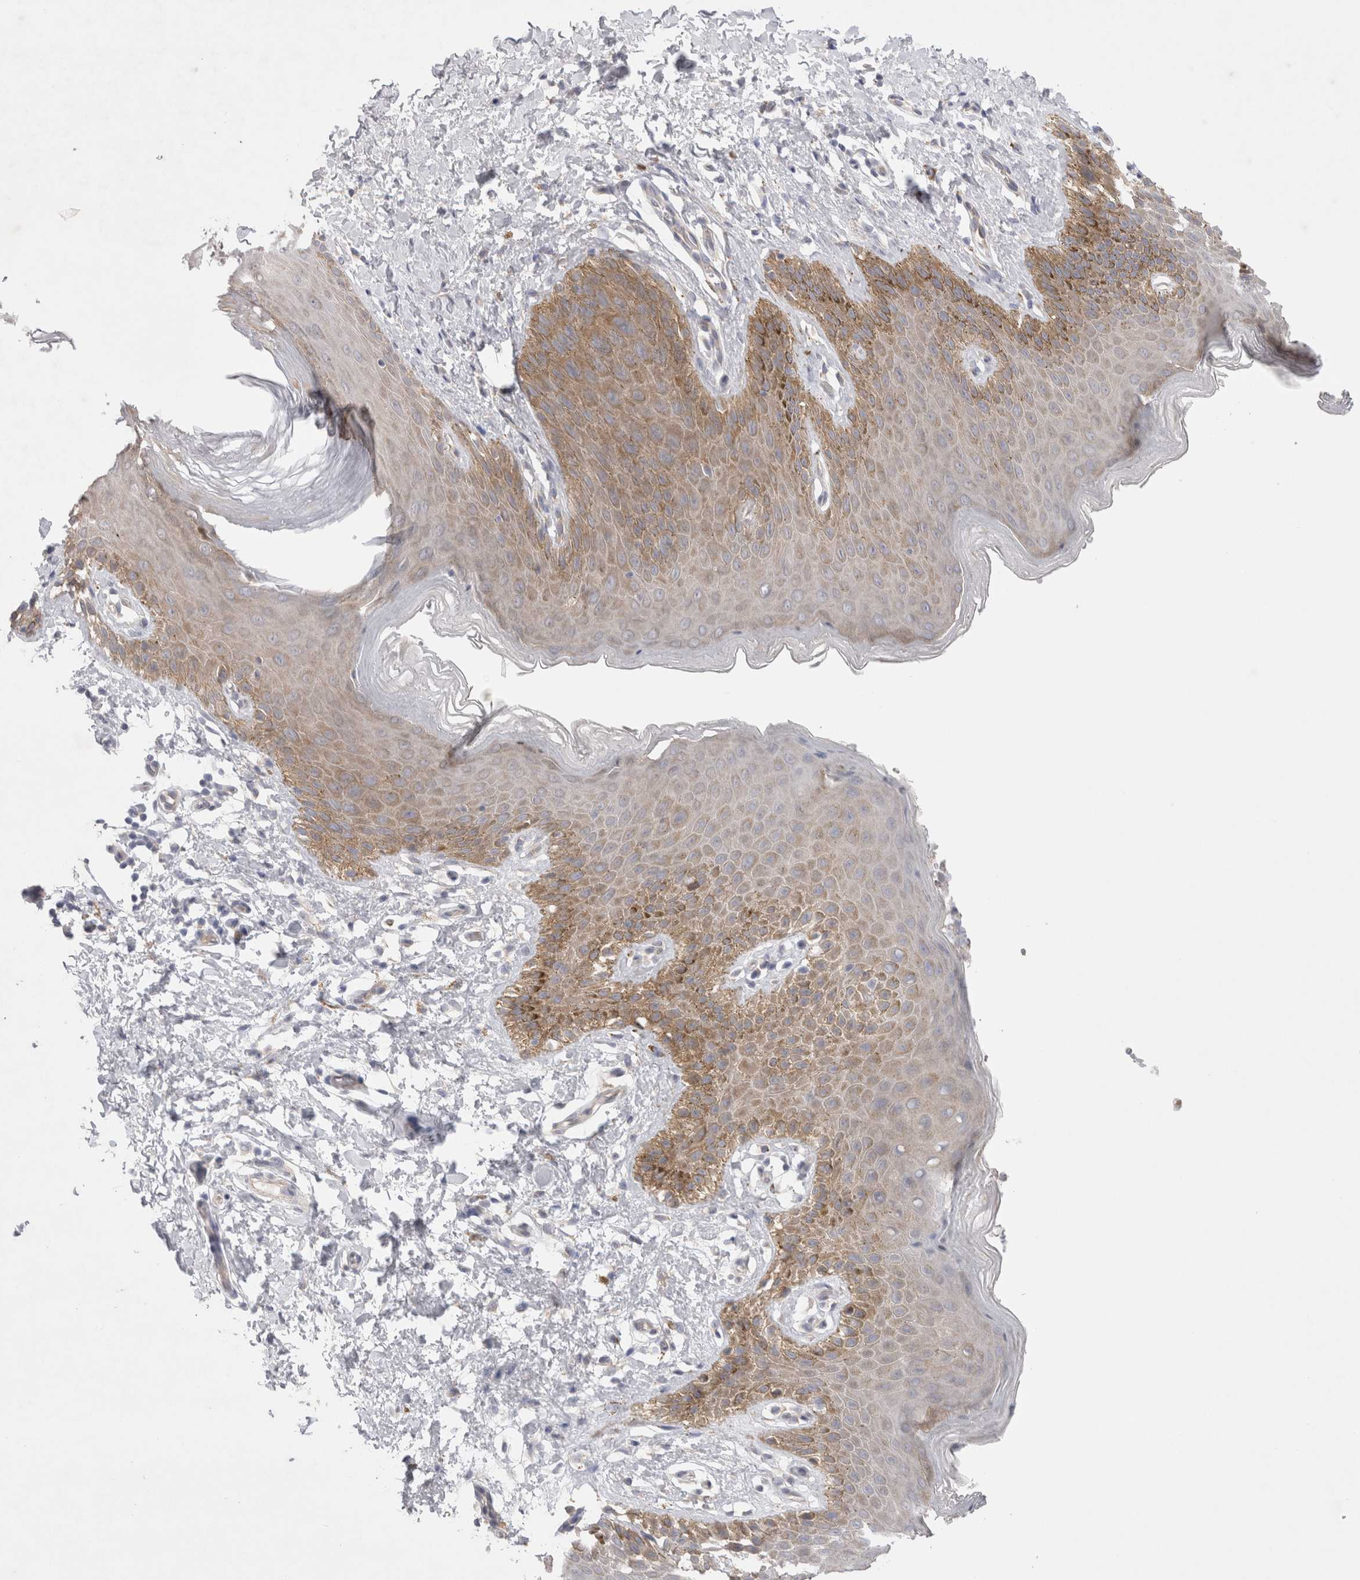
{"staining": {"intensity": "moderate", "quantity": "25%-75%", "location": "cytoplasmic/membranous"}, "tissue": "skin", "cell_type": "Epidermal cells", "image_type": "normal", "snomed": [{"axis": "morphology", "description": "Normal tissue, NOS"}, {"axis": "topography", "description": "Anal"}, {"axis": "topography", "description": "Peripheral nerve tissue"}], "caption": "A medium amount of moderate cytoplasmic/membranous positivity is present in about 25%-75% of epidermal cells in normal skin. (DAB (3,3'-diaminobenzidine) = brown stain, brightfield microscopy at high magnification).", "gene": "WIPF2", "patient": {"sex": "male", "age": 44}}